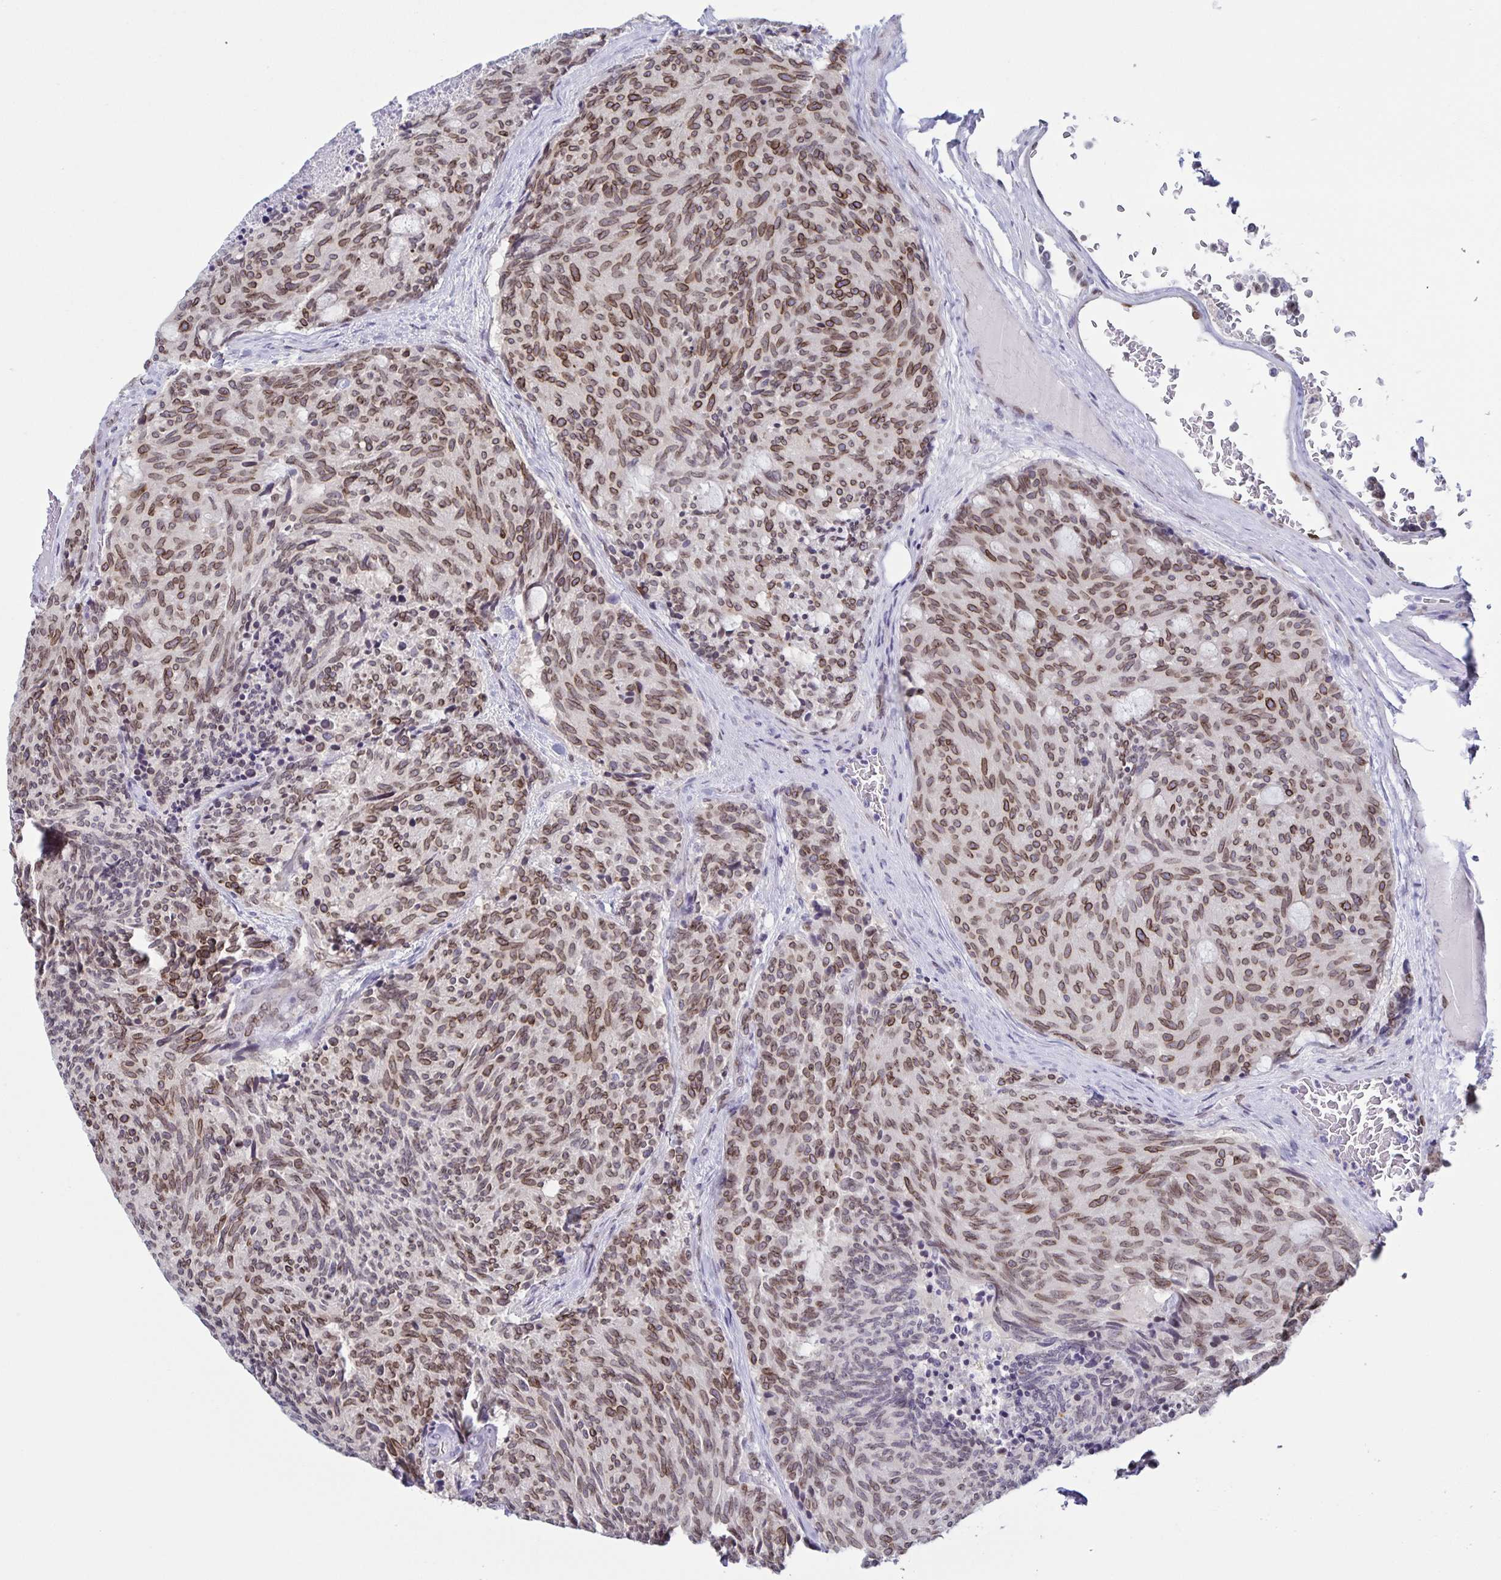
{"staining": {"intensity": "moderate", "quantity": ">75%", "location": "cytoplasmic/membranous,nuclear"}, "tissue": "carcinoid", "cell_type": "Tumor cells", "image_type": "cancer", "snomed": [{"axis": "morphology", "description": "Carcinoid, malignant, NOS"}, {"axis": "topography", "description": "Pancreas"}], "caption": "Moderate cytoplasmic/membranous and nuclear staining for a protein is appreciated in approximately >75% of tumor cells of carcinoid using IHC.", "gene": "SYNE2", "patient": {"sex": "female", "age": 54}}